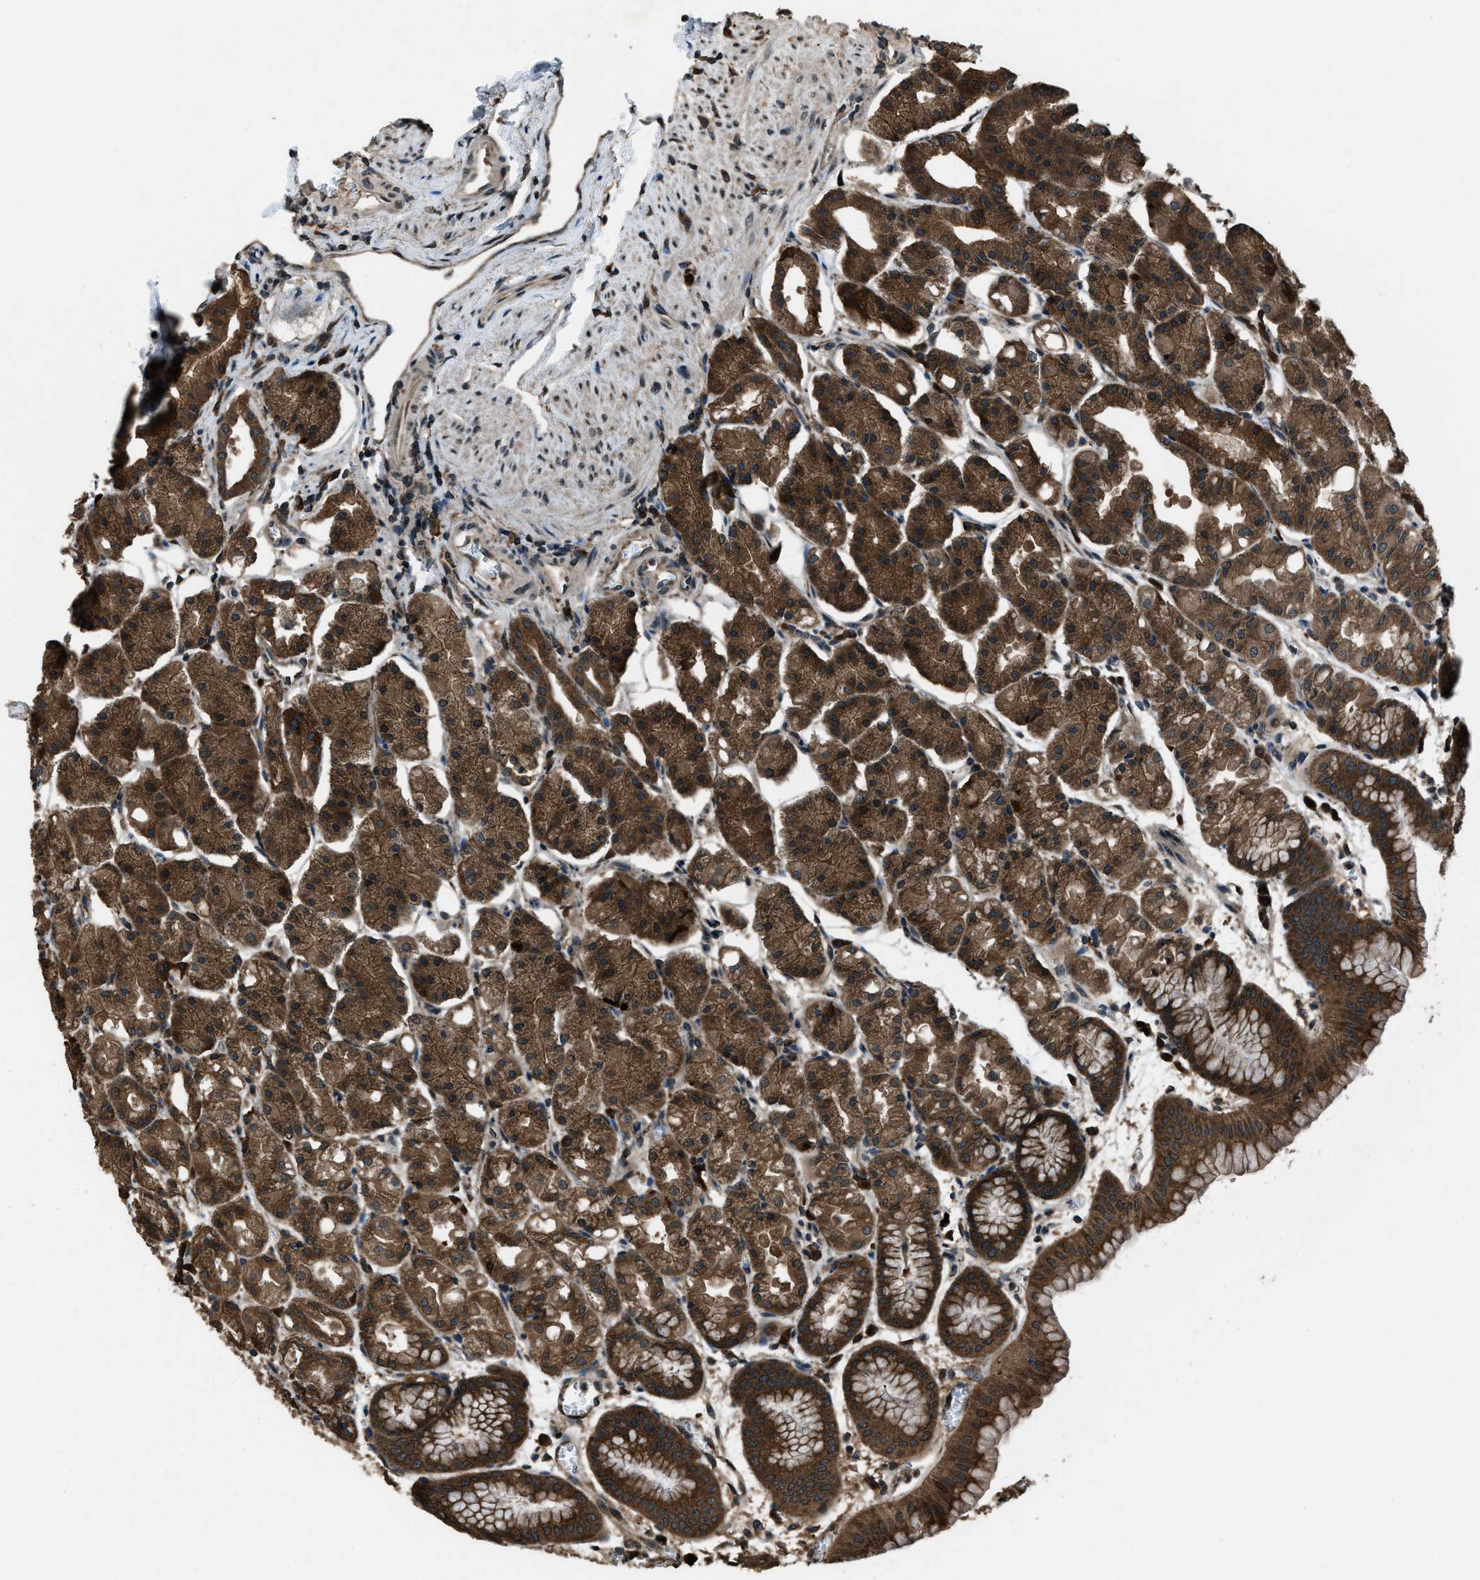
{"staining": {"intensity": "strong", "quantity": ">75%", "location": "cytoplasmic/membranous"}, "tissue": "stomach", "cell_type": "Glandular cells", "image_type": "normal", "snomed": [{"axis": "morphology", "description": "Normal tissue, NOS"}, {"axis": "topography", "description": "Stomach, lower"}], "caption": "Protein expression by immunohistochemistry exhibits strong cytoplasmic/membranous expression in about >75% of glandular cells in normal stomach. The staining was performed using DAB, with brown indicating positive protein expression. Nuclei are stained blue with hematoxylin.", "gene": "TRIM4", "patient": {"sex": "male", "age": 71}}